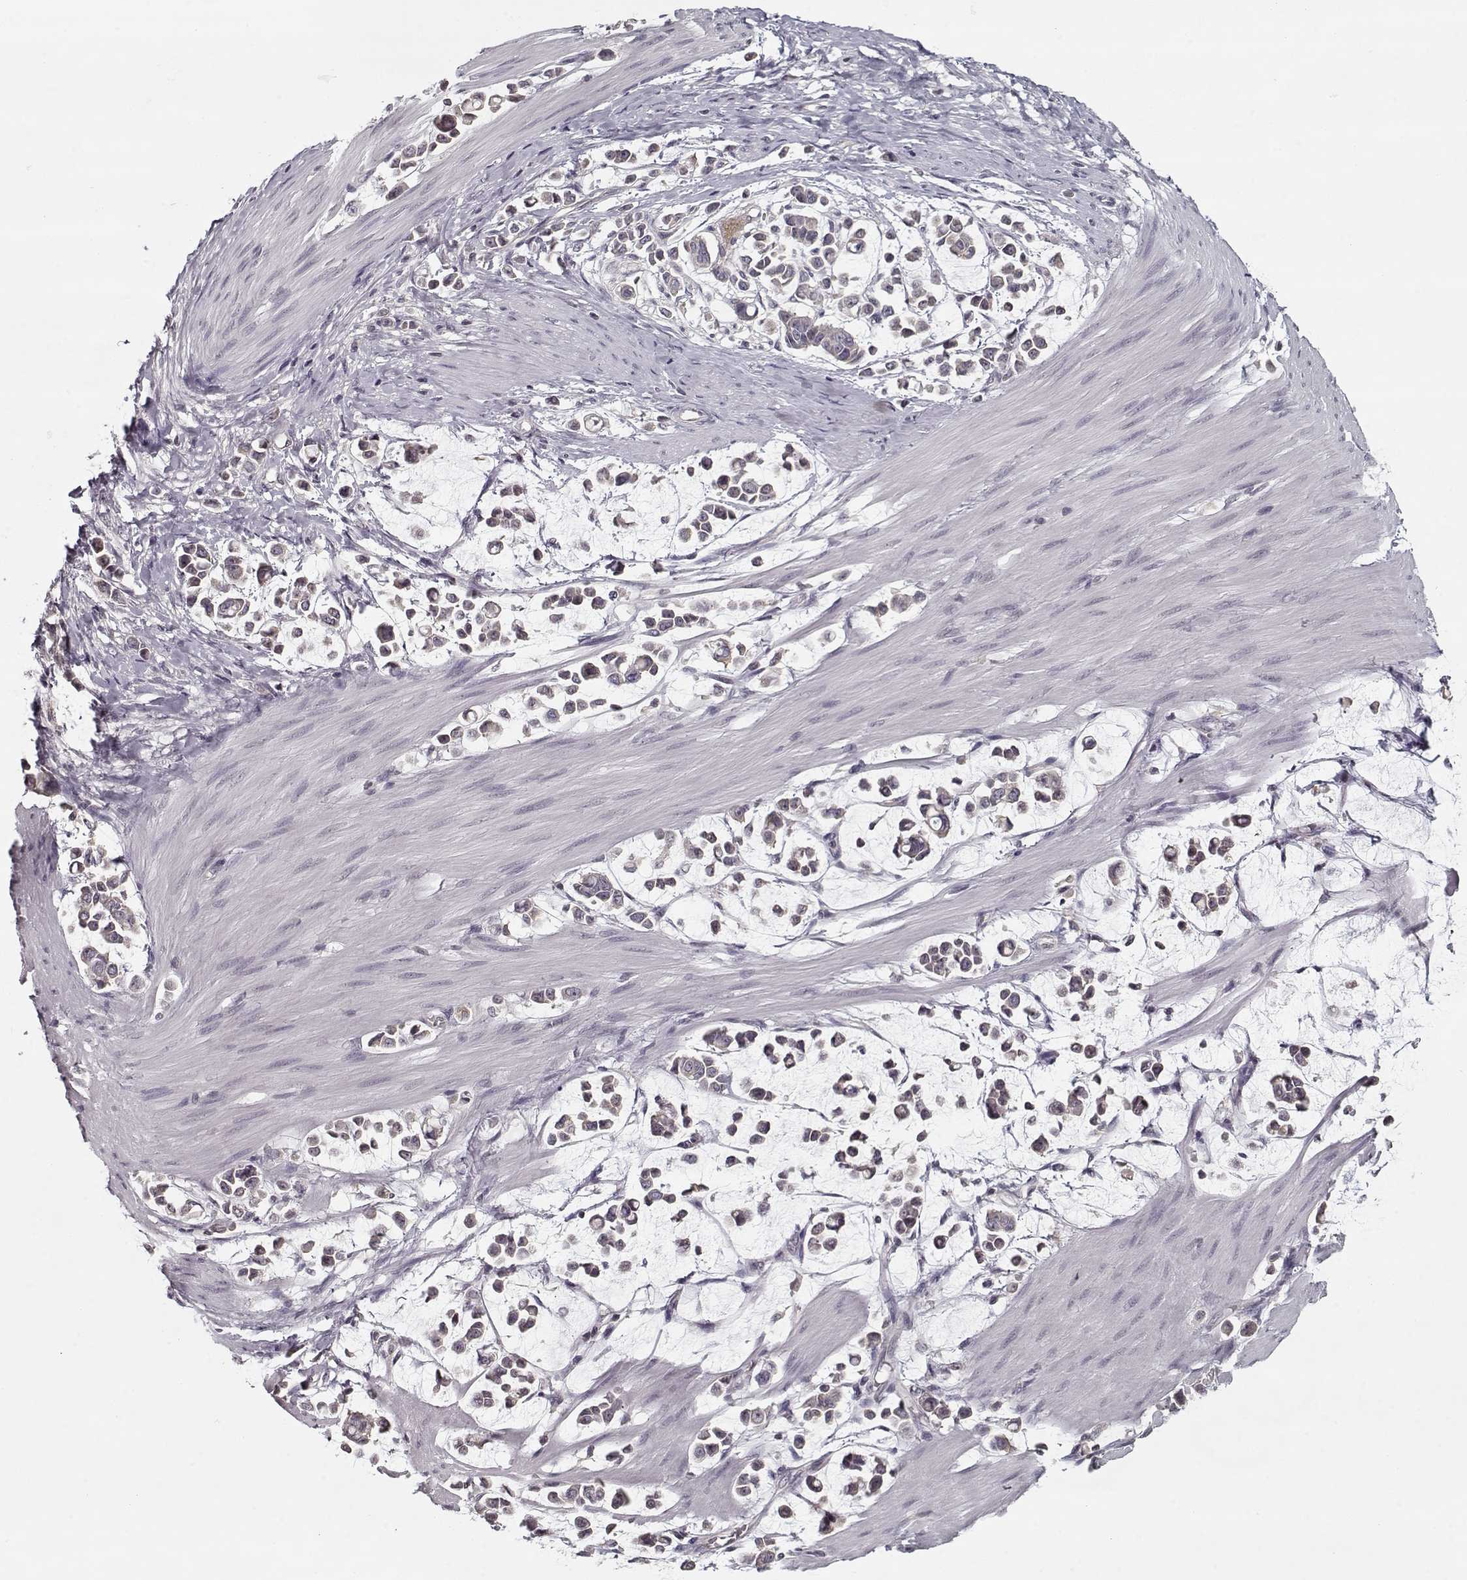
{"staining": {"intensity": "negative", "quantity": "none", "location": "none"}, "tissue": "stomach cancer", "cell_type": "Tumor cells", "image_type": "cancer", "snomed": [{"axis": "morphology", "description": "Adenocarcinoma, NOS"}, {"axis": "topography", "description": "Stomach"}], "caption": "Immunohistochemical staining of stomach cancer (adenocarcinoma) shows no significant staining in tumor cells.", "gene": "TESPA1", "patient": {"sex": "male", "age": 82}}